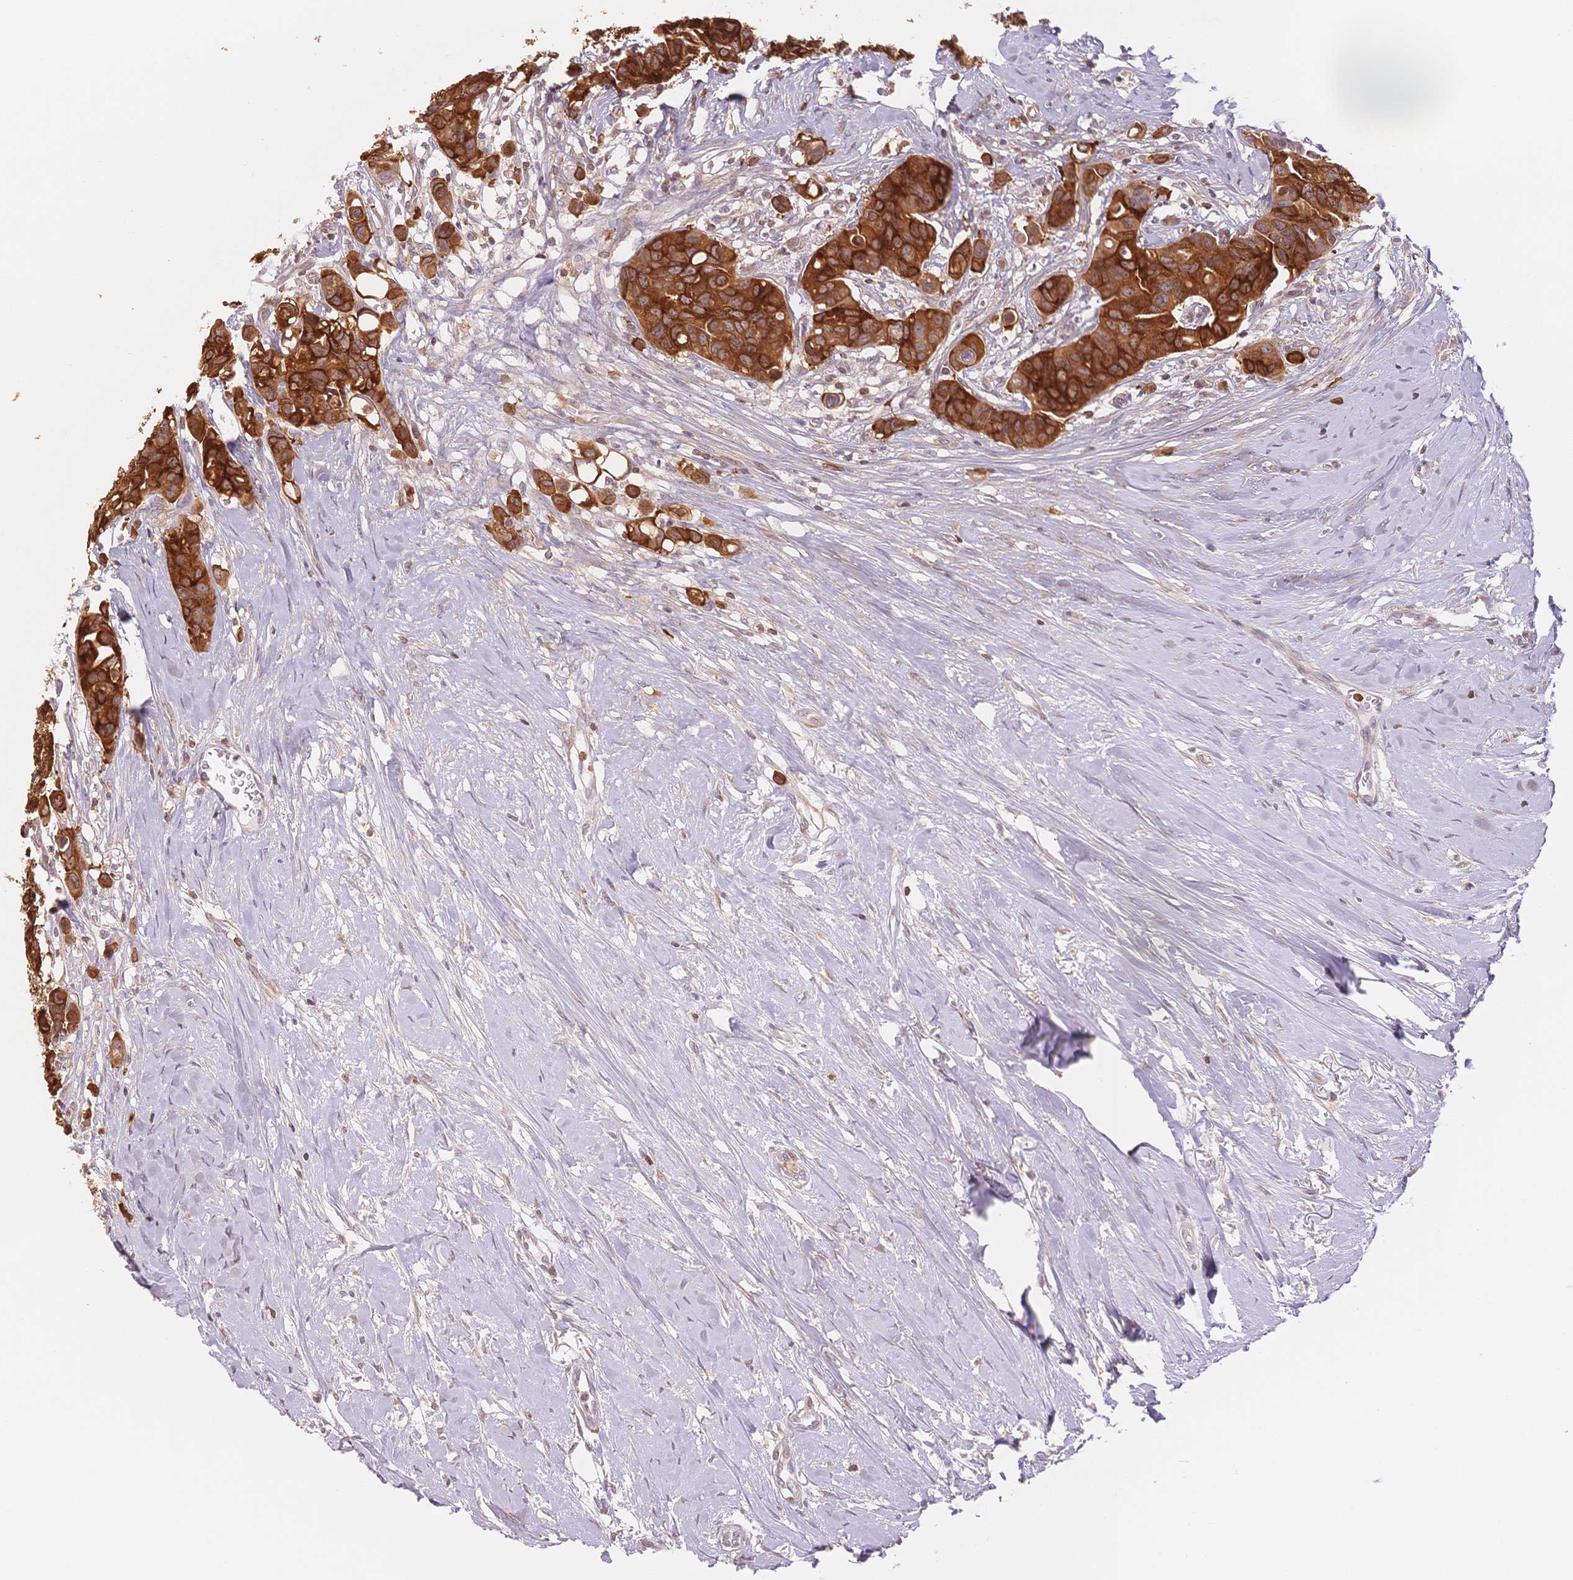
{"staining": {"intensity": "strong", "quantity": ">75%", "location": "cytoplasmic/membranous"}, "tissue": "breast cancer", "cell_type": "Tumor cells", "image_type": "cancer", "snomed": [{"axis": "morphology", "description": "Duct carcinoma"}, {"axis": "topography", "description": "Breast"}], "caption": "The immunohistochemical stain labels strong cytoplasmic/membranous positivity in tumor cells of breast invasive ductal carcinoma tissue.", "gene": "STK39", "patient": {"sex": "female", "age": 54}}